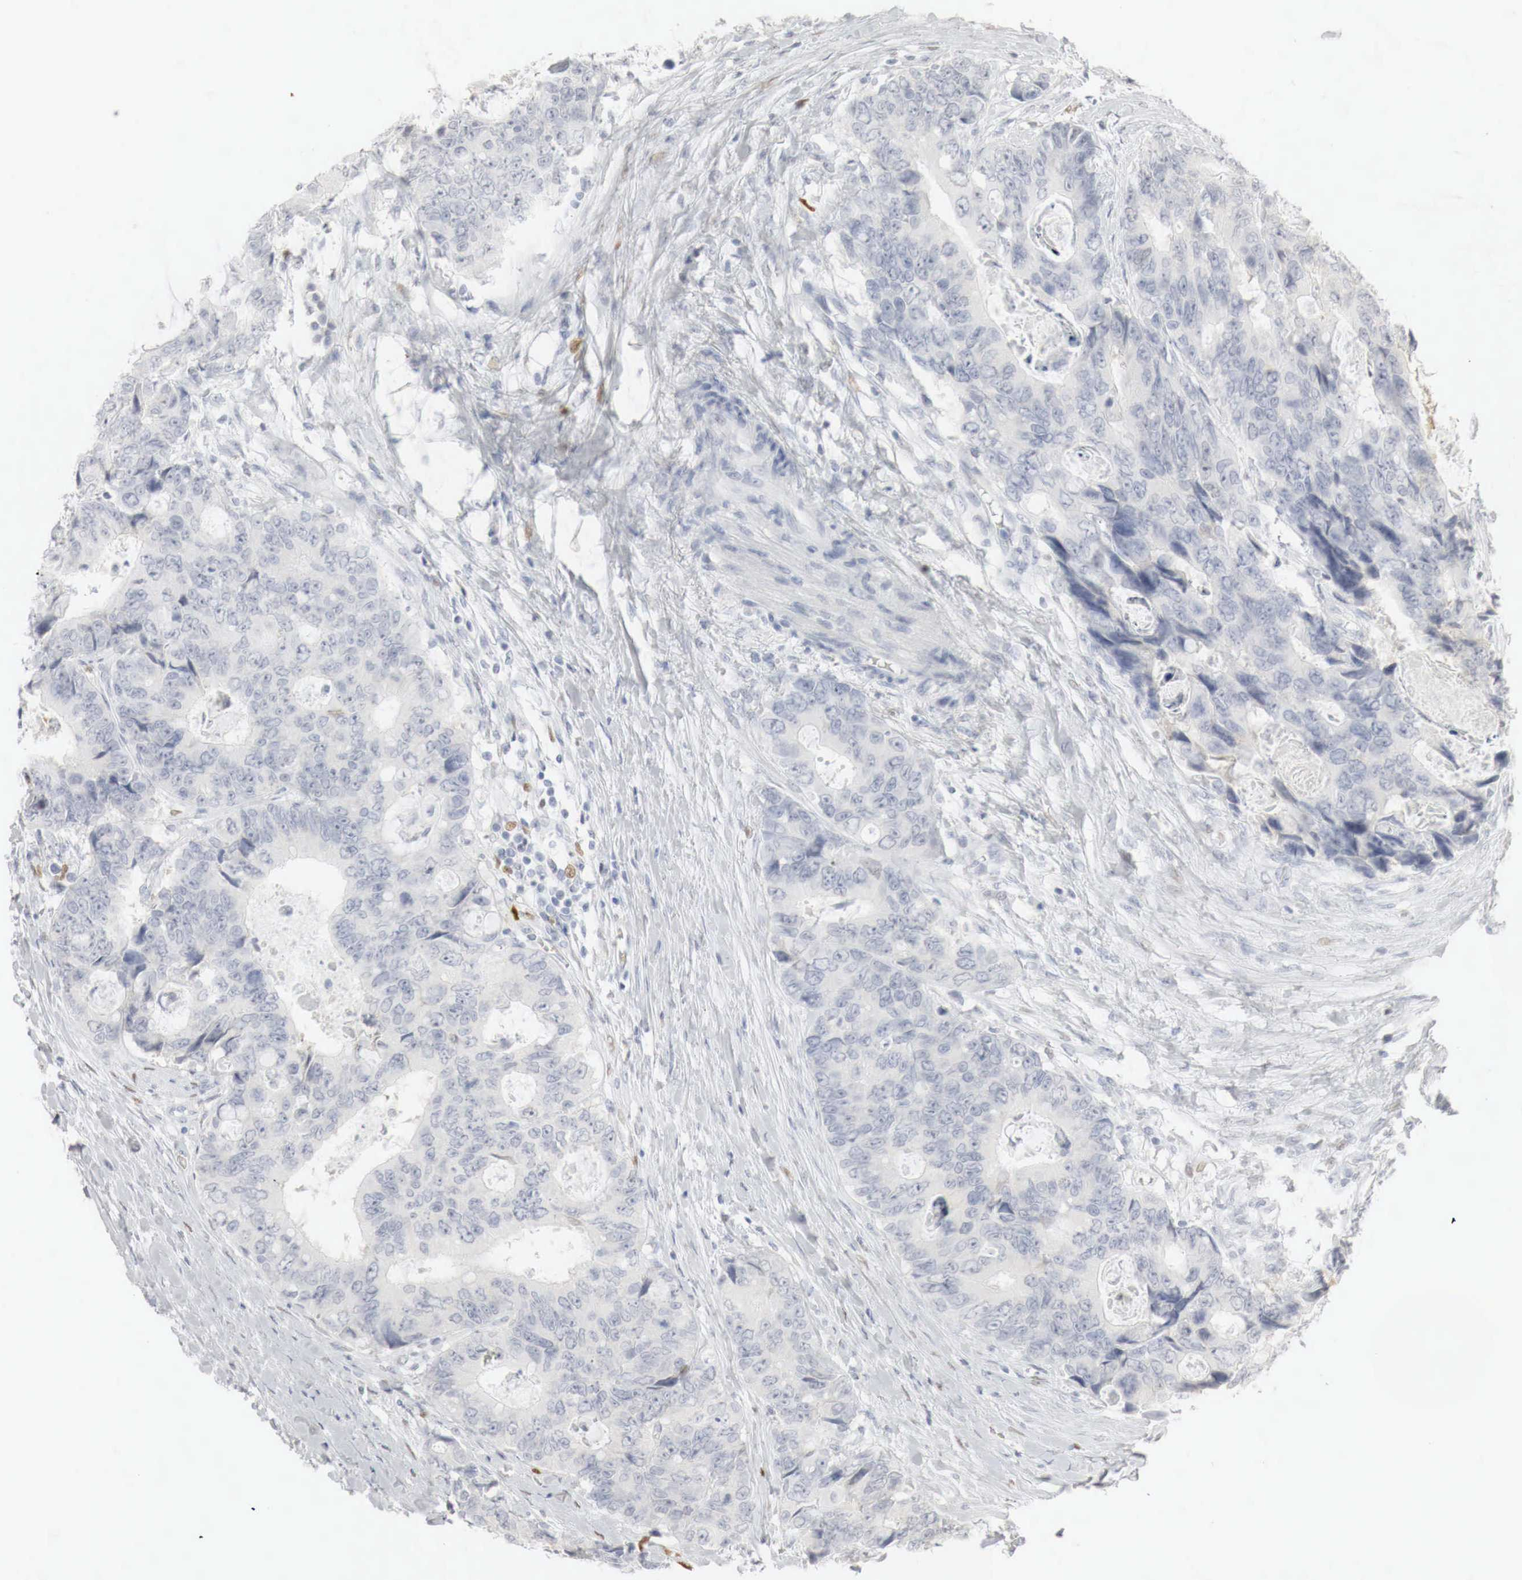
{"staining": {"intensity": "negative", "quantity": "none", "location": "none"}, "tissue": "colorectal cancer", "cell_type": "Tumor cells", "image_type": "cancer", "snomed": [{"axis": "morphology", "description": "Adenocarcinoma, NOS"}, {"axis": "topography", "description": "Rectum"}], "caption": "This photomicrograph is of colorectal adenocarcinoma stained with IHC to label a protein in brown with the nuclei are counter-stained blue. There is no positivity in tumor cells. The staining was performed using DAB to visualize the protein expression in brown, while the nuclei were stained in blue with hematoxylin (Magnification: 20x).", "gene": "TP63", "patient": {"sex": "female", "age": 67}}